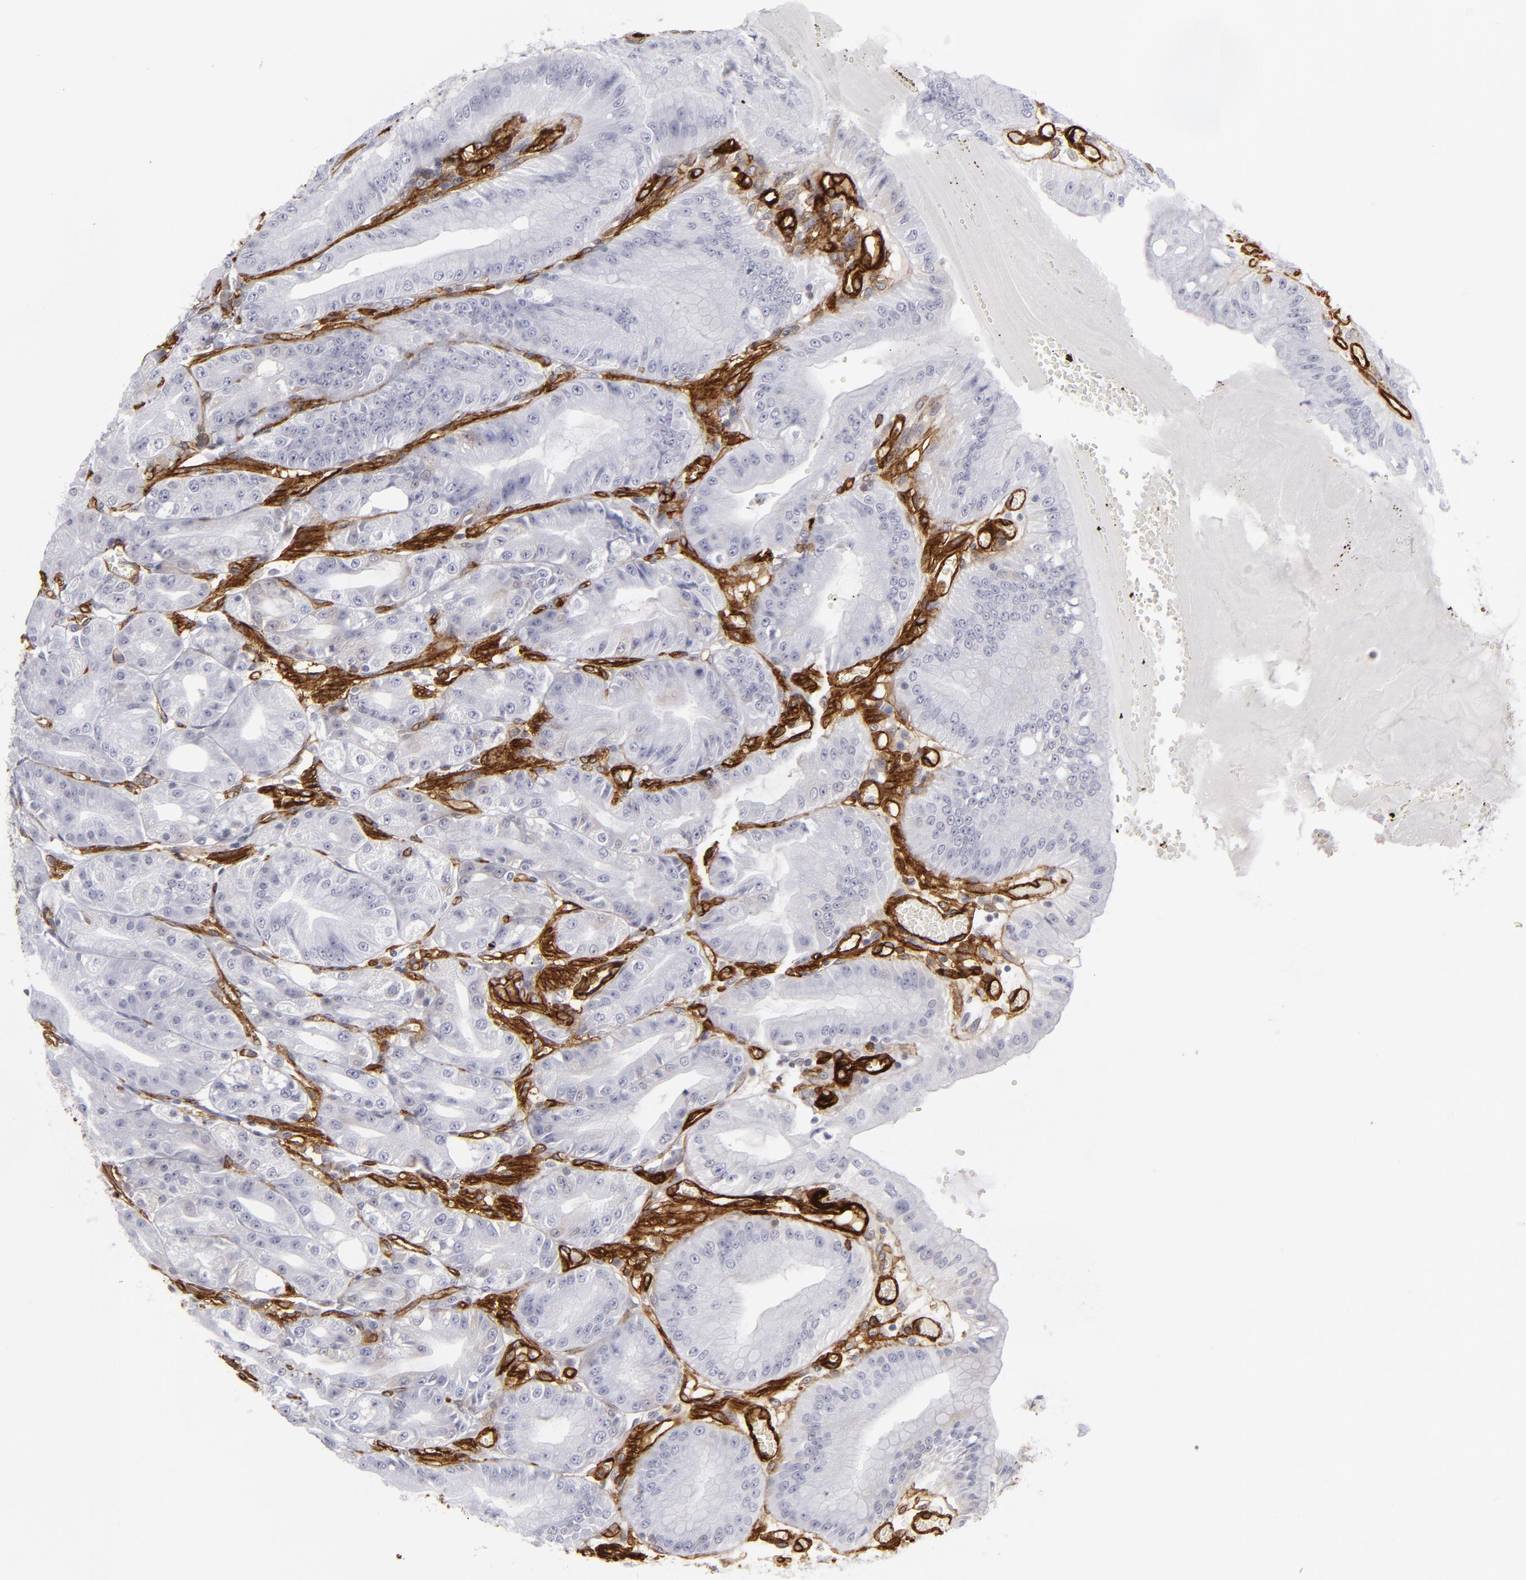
{"staining": {"intensity": "negative", "quantity": "none", "location": "none"}, "tissue": "stomach", "cell_type": "Glandular cells", "image_type": "normal", "snomed": [{"axis": "morphology", "description": "Normal tissue, NOS"}, {"axis": "topography", "description": "Stomach, lower"}], "caption": "Immunohistochemical staining of benign human stomach exhibits no significant expression in glandular cells. (DAB (3,3'-diaminobenzidine) immunohistochemistry (IHC), high magnification).", "gene": "MCAM", "patient": {"sex": "male", "age": 71}}